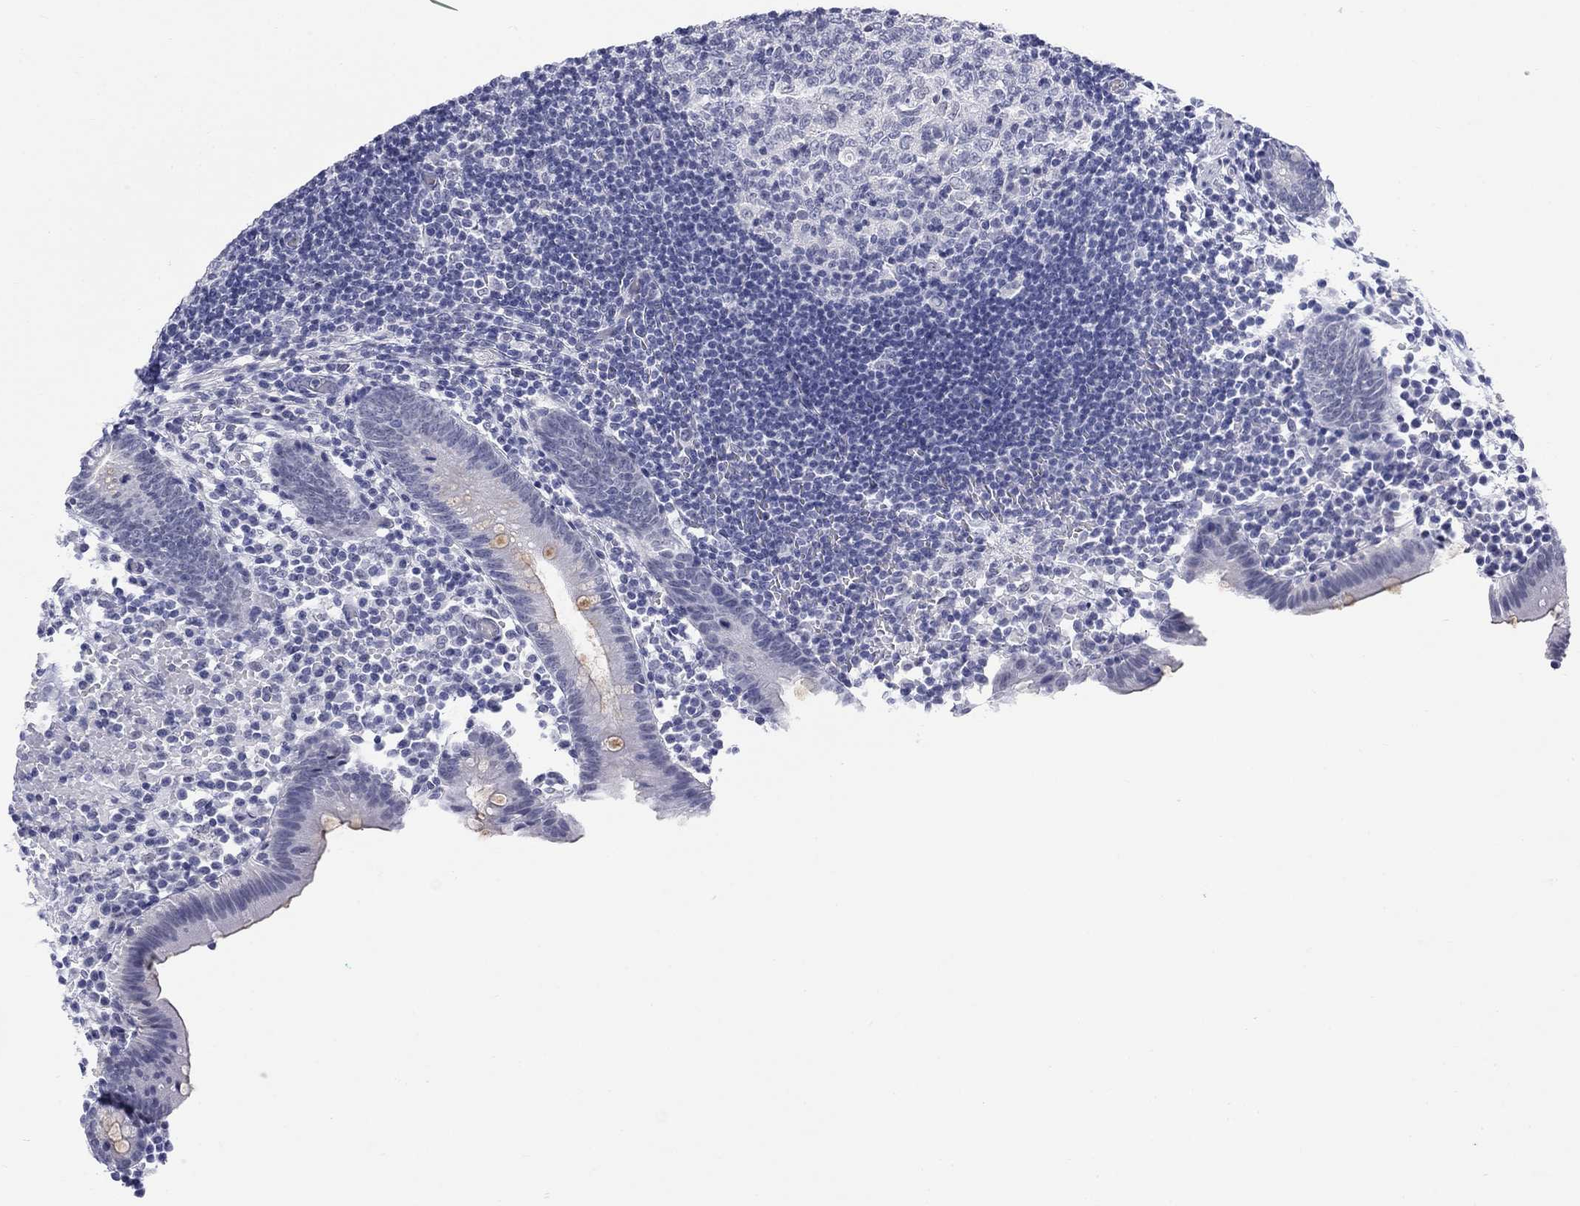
{"staining": {"intensity": "weak", "quantity": "<25%", "location": "cytoplasmic/membranous"}, "tissue": "appendix", "cell_type": "Glandular cells", "image_type": "normal", "snomed": [{"axis": "morphology", "description": "Normal tissue, NOS"}, {"axis": "topography", "description": "Appendix"}], "caption": "The histopathology image shows no significant staining in glandular cells of appendix.", "gene": "ECEL1", "patient": {"sex": "female", "age": 40}}